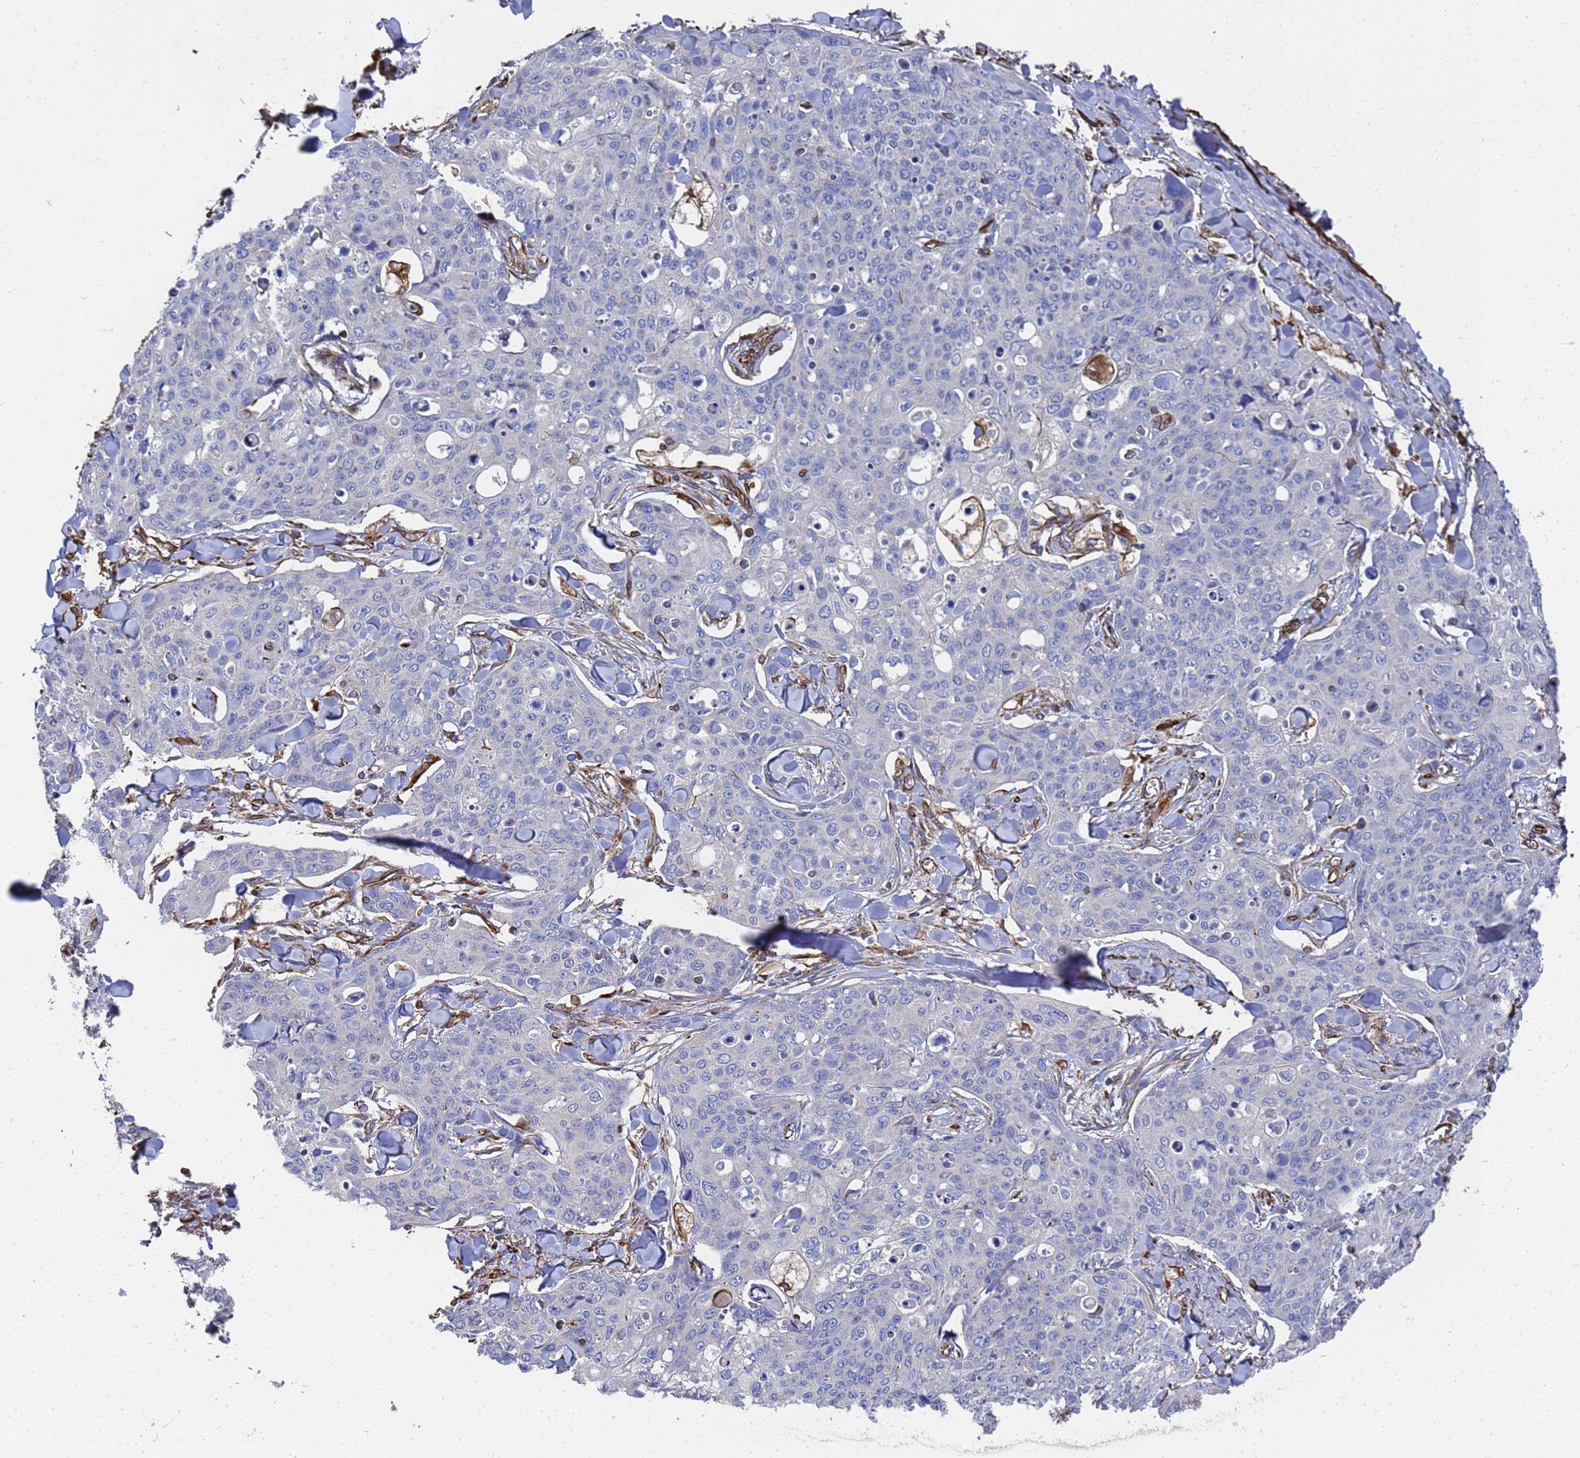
{"staining": {"intensity": "negative", "quantity": "none", "location": "none"}, "tissue": "skin cancer", "cell_type": "Tumor cells", "image_type": "cancer", "snomed": [{"axis": "morphology", "description": "Squamous cell carcinoma, NOS"}, {"axis": "topography", "description": "Skin"}, {"axis": "topography", "description": "Vulva"}], "caption": "Immunohistochemistry (IHC) photomicrograph of neoplastic tissue: squamous cell carcinoma (skin) stained with DAB (3,3'-diaminobenzidine) shows no significant protein expression in tumor cells. Brightfield microscopy of IHC stained with DAB (brown) and hematoxylin (blue), captured at high magnification.", "gene": "SYT13", "patient": {"sex": "female", "age": 85}}